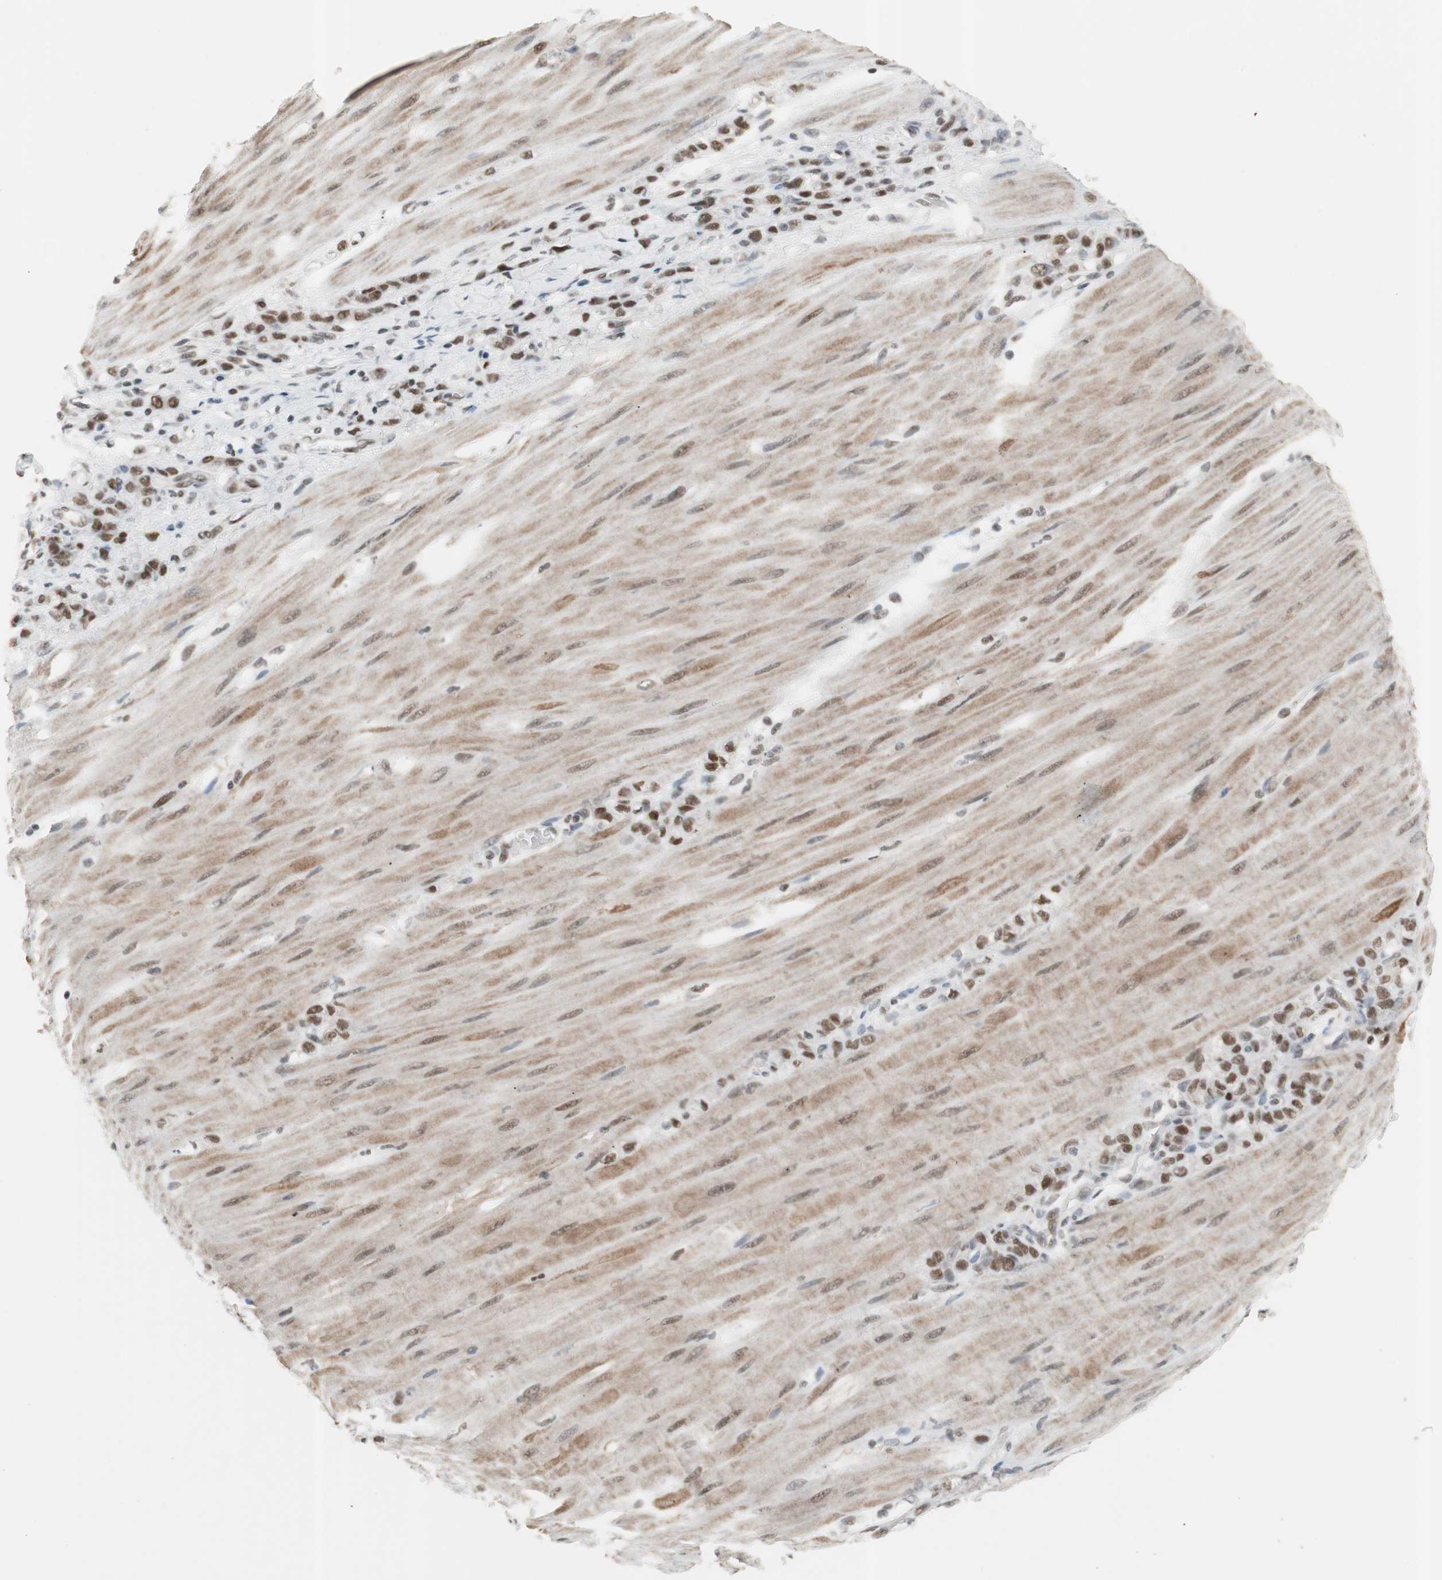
{"staining": {"intensity": "strong", "quantity": ">75%", "location": "nuclear"}, "tissue": "stomach cancer", "cell_type": "Tumor cells", "image_type": "cancer", "snomed": [{"axis": "morphology", "description": "Adenocarcinoma, NOS"}, {"axis": "topography", "description": "Stomach"}], "caption": "High-power microscopy captured an immunohistochemistry histopathology image of stomach adenocarcinoma, revealing strong nuclear expression in approximately >75% of tumor cells.", "gene": "RTF1", "patient": {"sex": "male", "age": 82}}